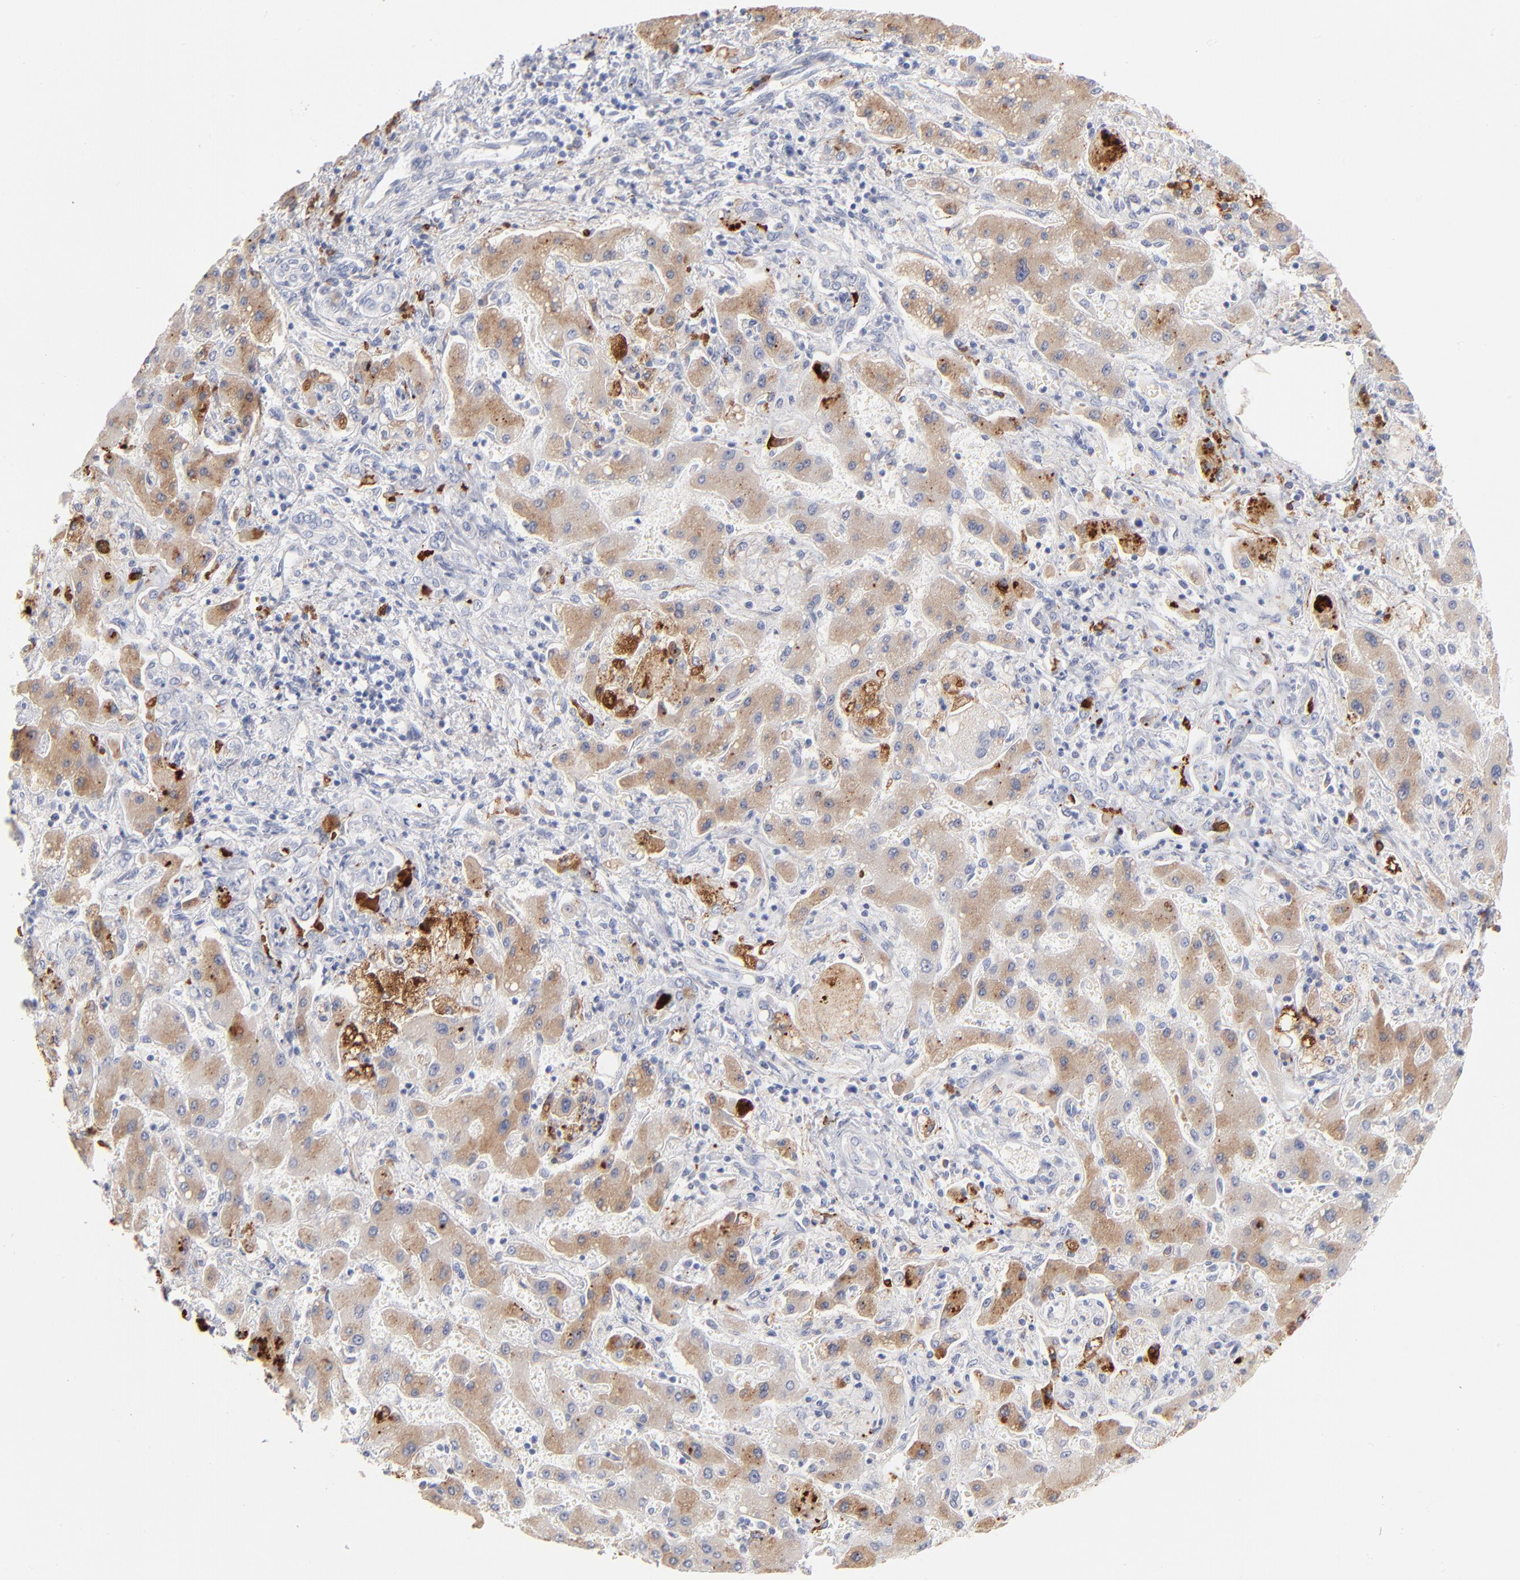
{"staining": {"intensity": "weak", "quantity": "25%-75%", "location": "cytoplasmic/membranous"}, "tissue": "liver cancer", "cell_type": "Tumor cells", "image_type": "cancer", "snomed": [{"axis": "morphology", "description": "Cholangiocarcinoma"}, {"axis": "topography", "description": "Liver"}], "caption": "Tumor cells exhibit low levels of weak cytoplasmic/membranous expression in about 25%-75% of cells in human cholangiocarcinoma (liver). Using DAB (brown) and hematoxylin (blue) stains, captured at high magnification using brightfield microscopy.", "gene": "APOH", "patient": {"sex": "male", "age": 50}}